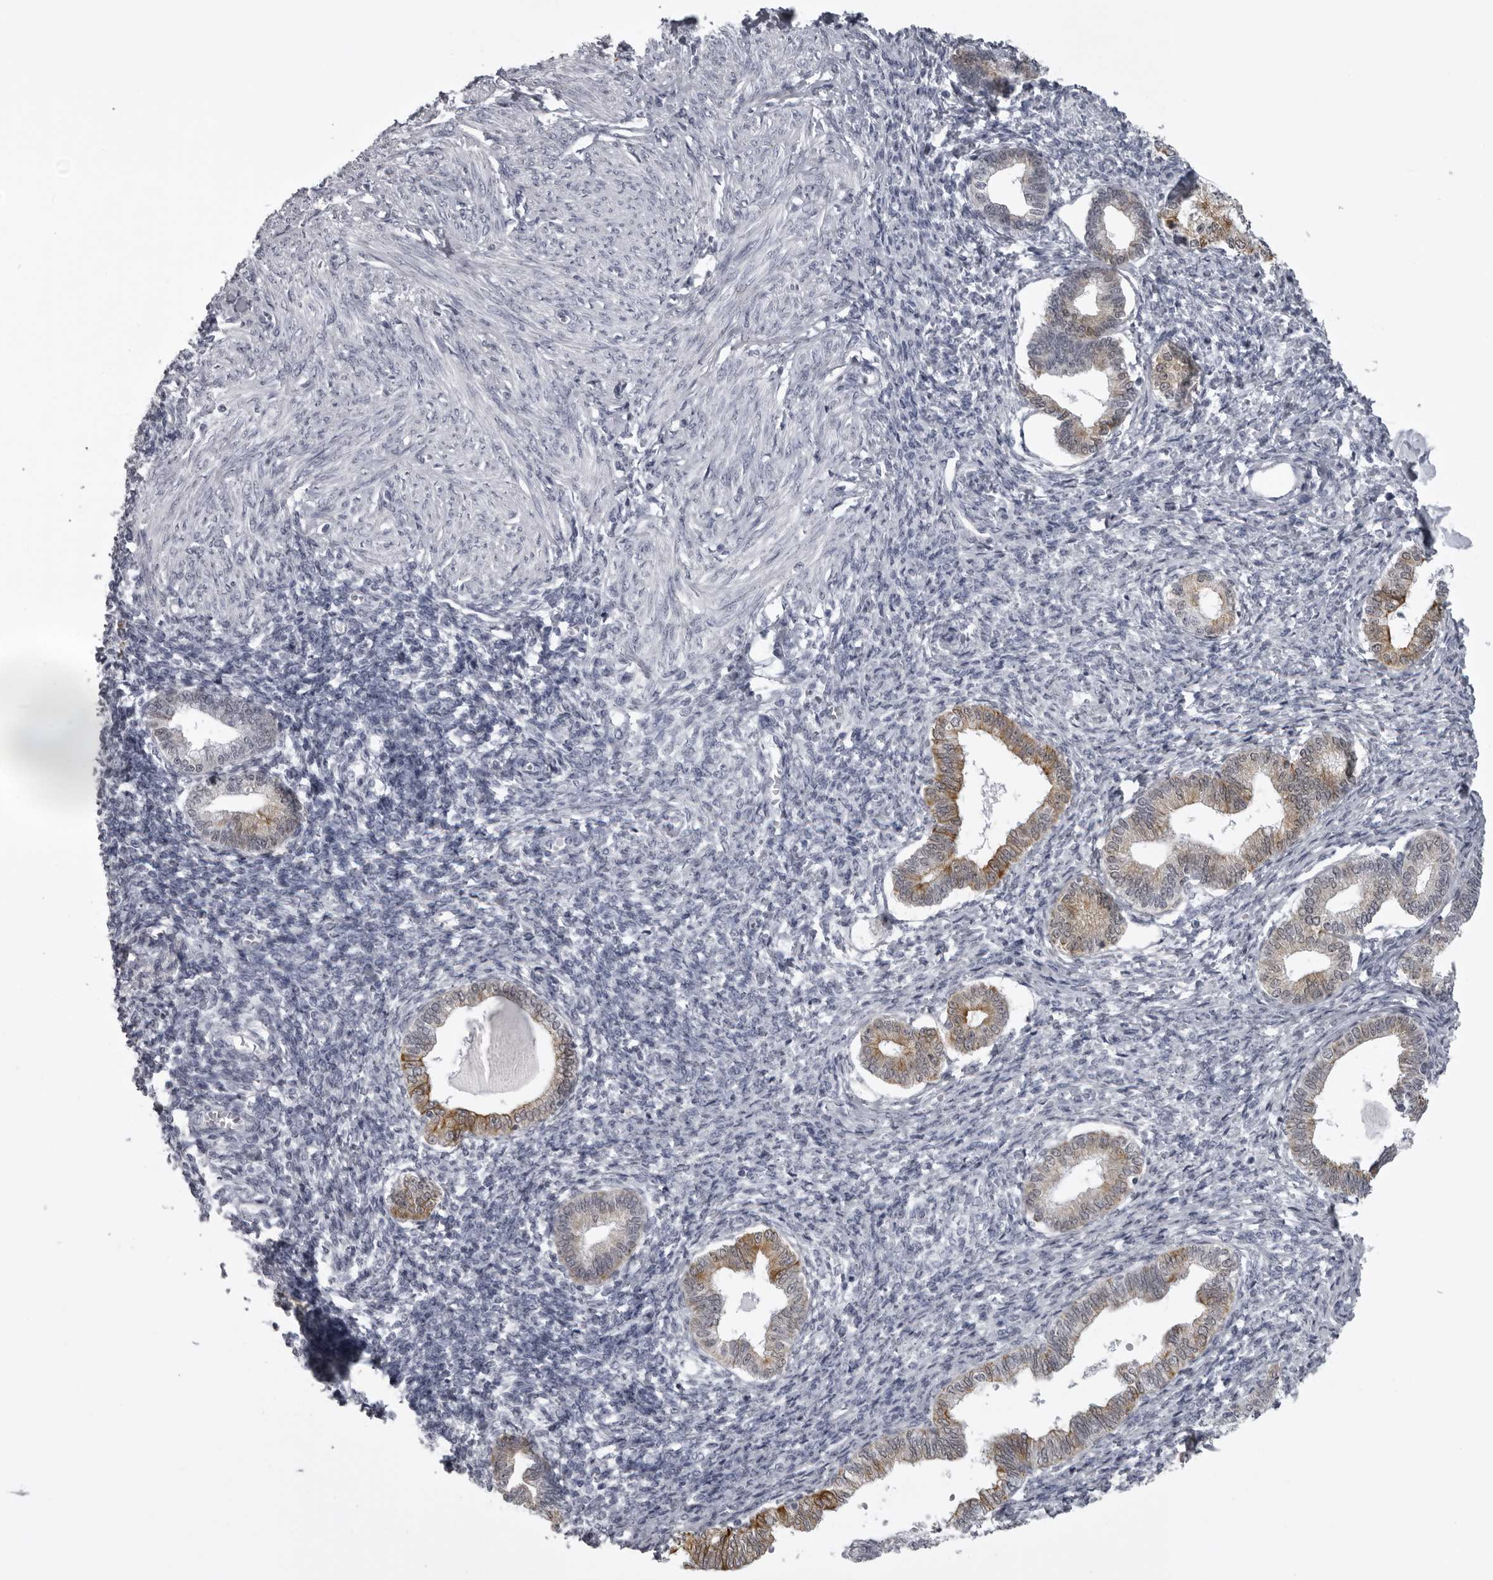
{"staining": {"intensity": "negative", "quantity": "none", "location": "none"}, "tissue": "endometrium", "cell_type": "Cells in endometrial stroma", "image_type": "normal", "snomed": [{"axis": "morphology", "description": "Normal tissue, NOS"}, {"axis": "topography", "description": "Endometrium"}], "caption": "Cells in endometrial stroma show no significant protein positivity in unremarkable endometrium.", "gene": "UROD", "patient": {"sex": "female", "age": 77}}